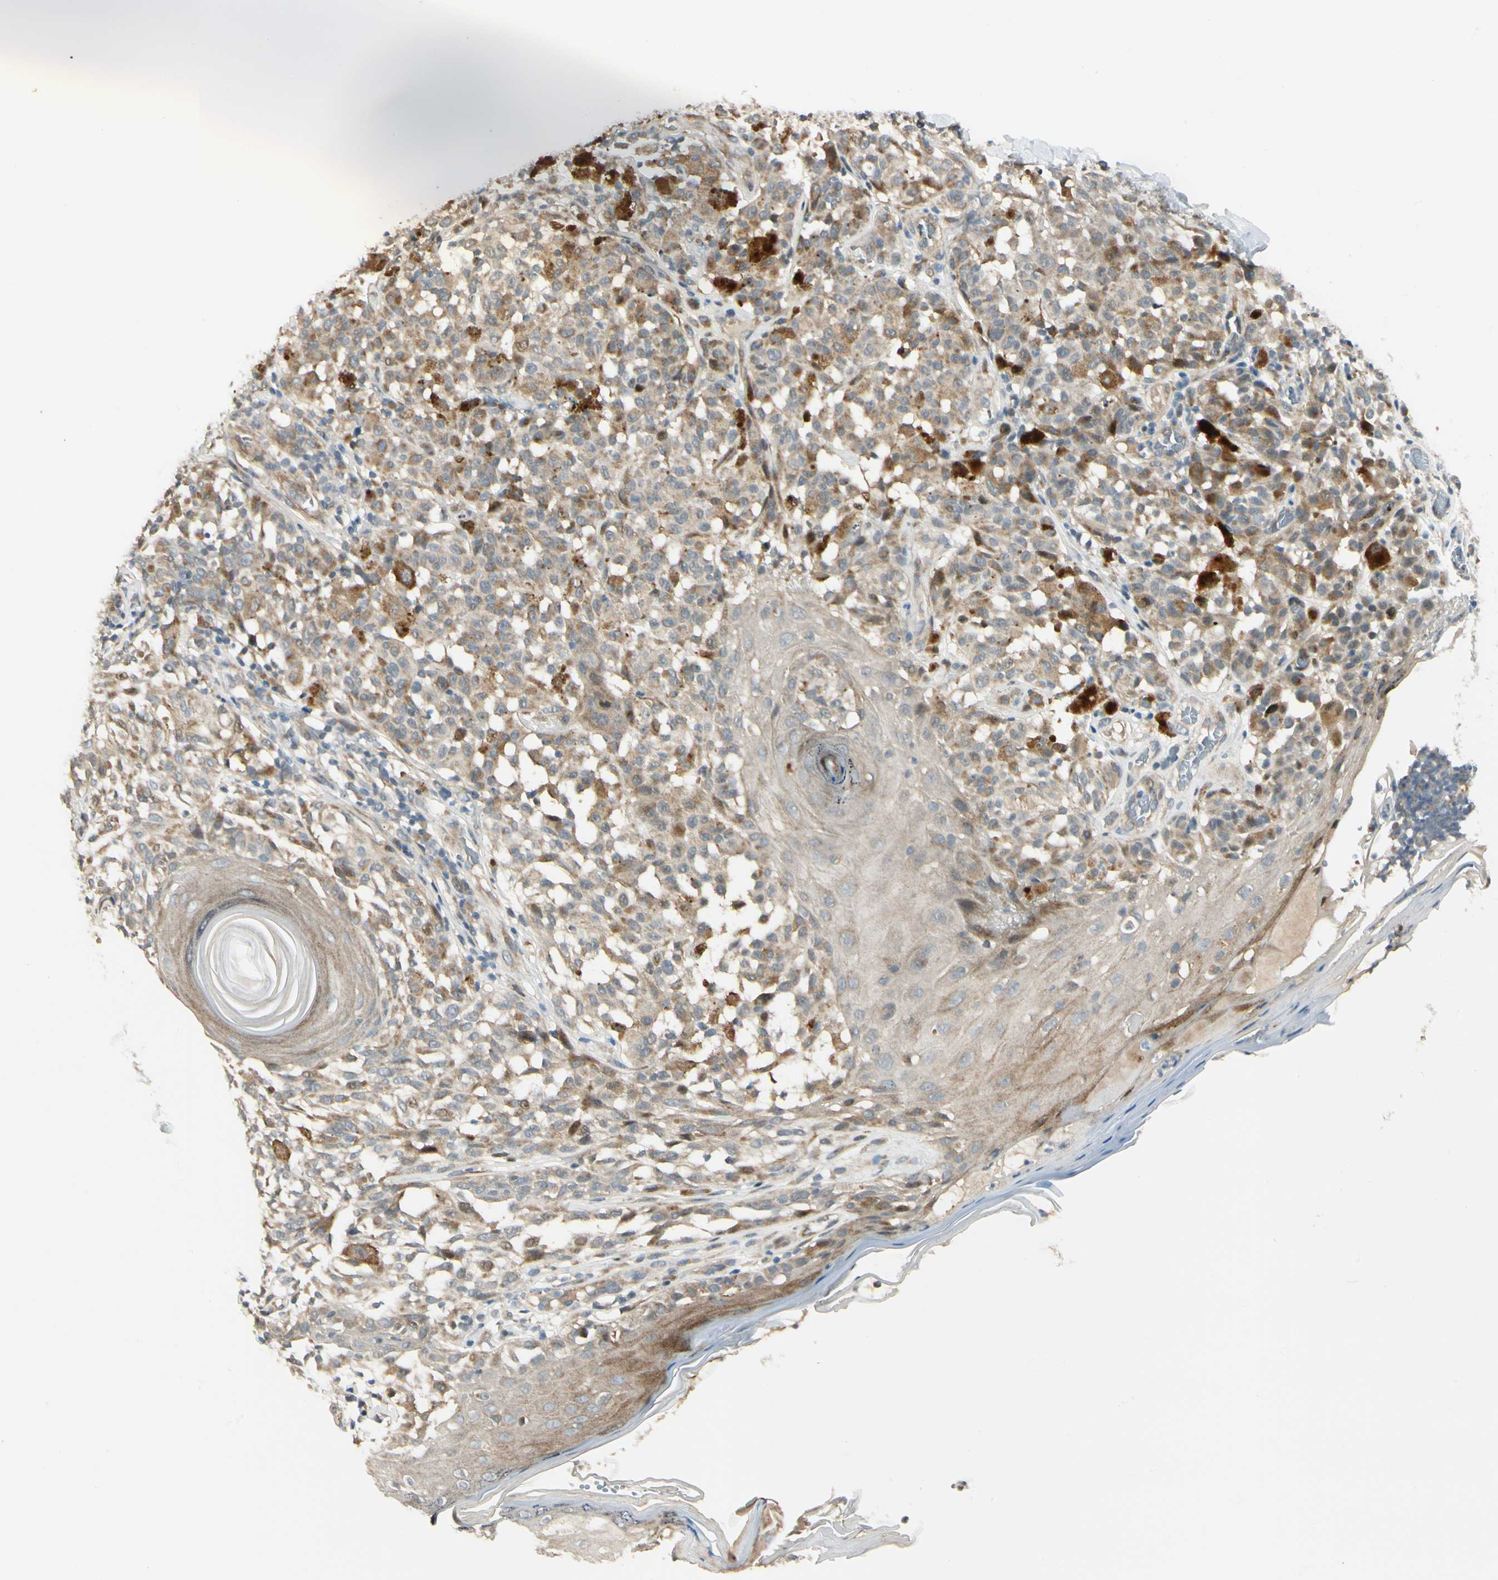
{"staining": {"intensity": "moderate", "quantity": ">75%", "location": "cytoplasmic/membranous"}, "tissue": "melanoma", "cell_type": "Tumor cells", "image_type": "cancer", "snomed": [{"axis": "morphology", "description": "Malignant melanoma, NOS"}, {"axis": "topography", "description": "Skin"}], "caption": "Protein expression analysis of melanoma exhibits moderate cytoplasmic/membranous staining in approximately >75% of tumor cells. (DAB IHC, brown staining for protein, blue staining for nuclei).", "gene": "P4HA3", "patient": {"sex": "female", "age": 46}}